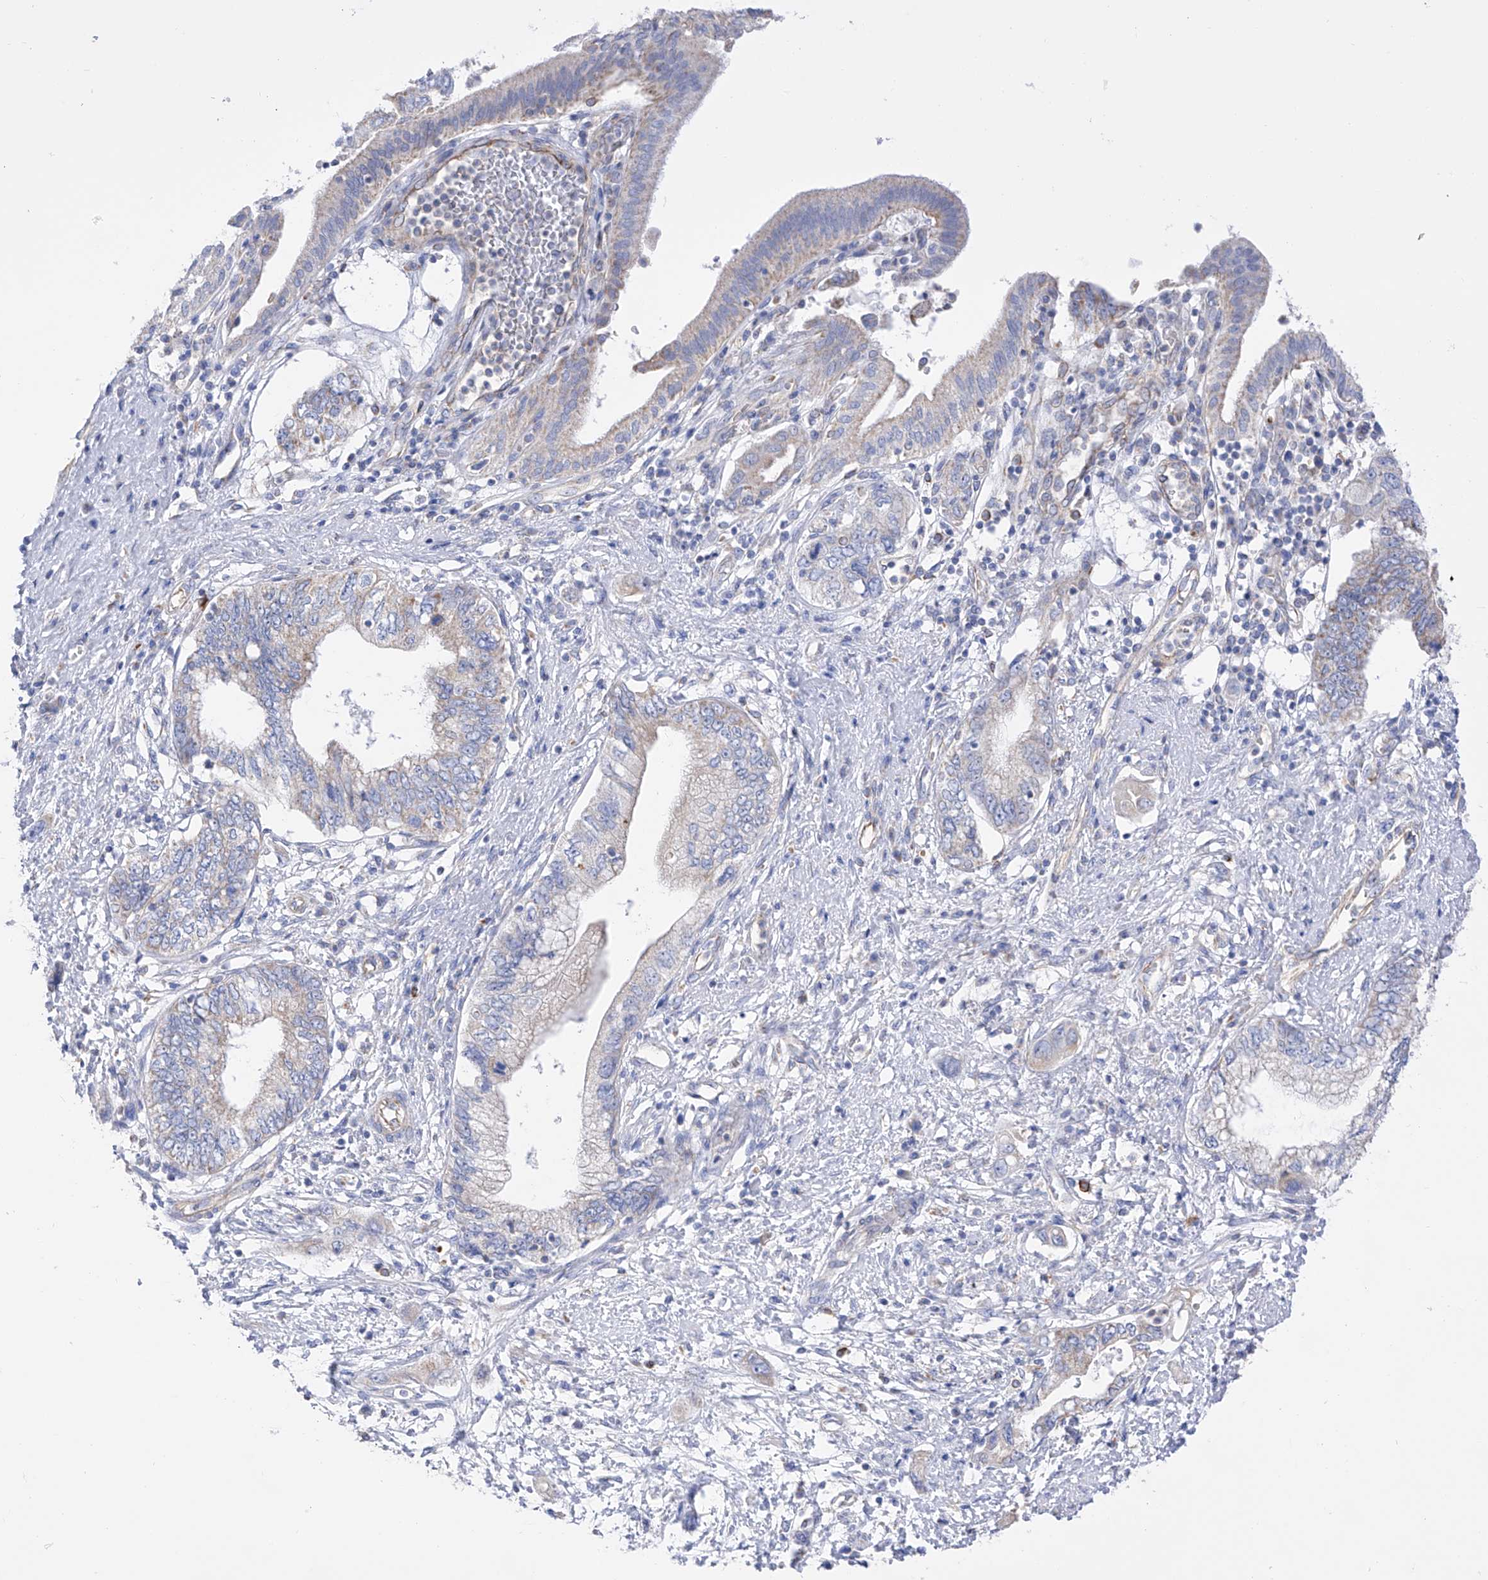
{"staining": {"intensity": "negative", "quantity": "none", "location": "none"}, "tissue": "pancreatic cancer", "cell_type": "Tumor cells", "image_type": "cancer", "snomed": [{"axis": "morphology", "description": "Adenocarcinoma, NOS"}, {"axis": "topography", "description": "Pancreas"}], "caption": "Pancreatic cancer stained for a protein using IHC displays no expression tumor cells.", "gene": "FLG", "patient": {"sex": "female", "age": 73}}